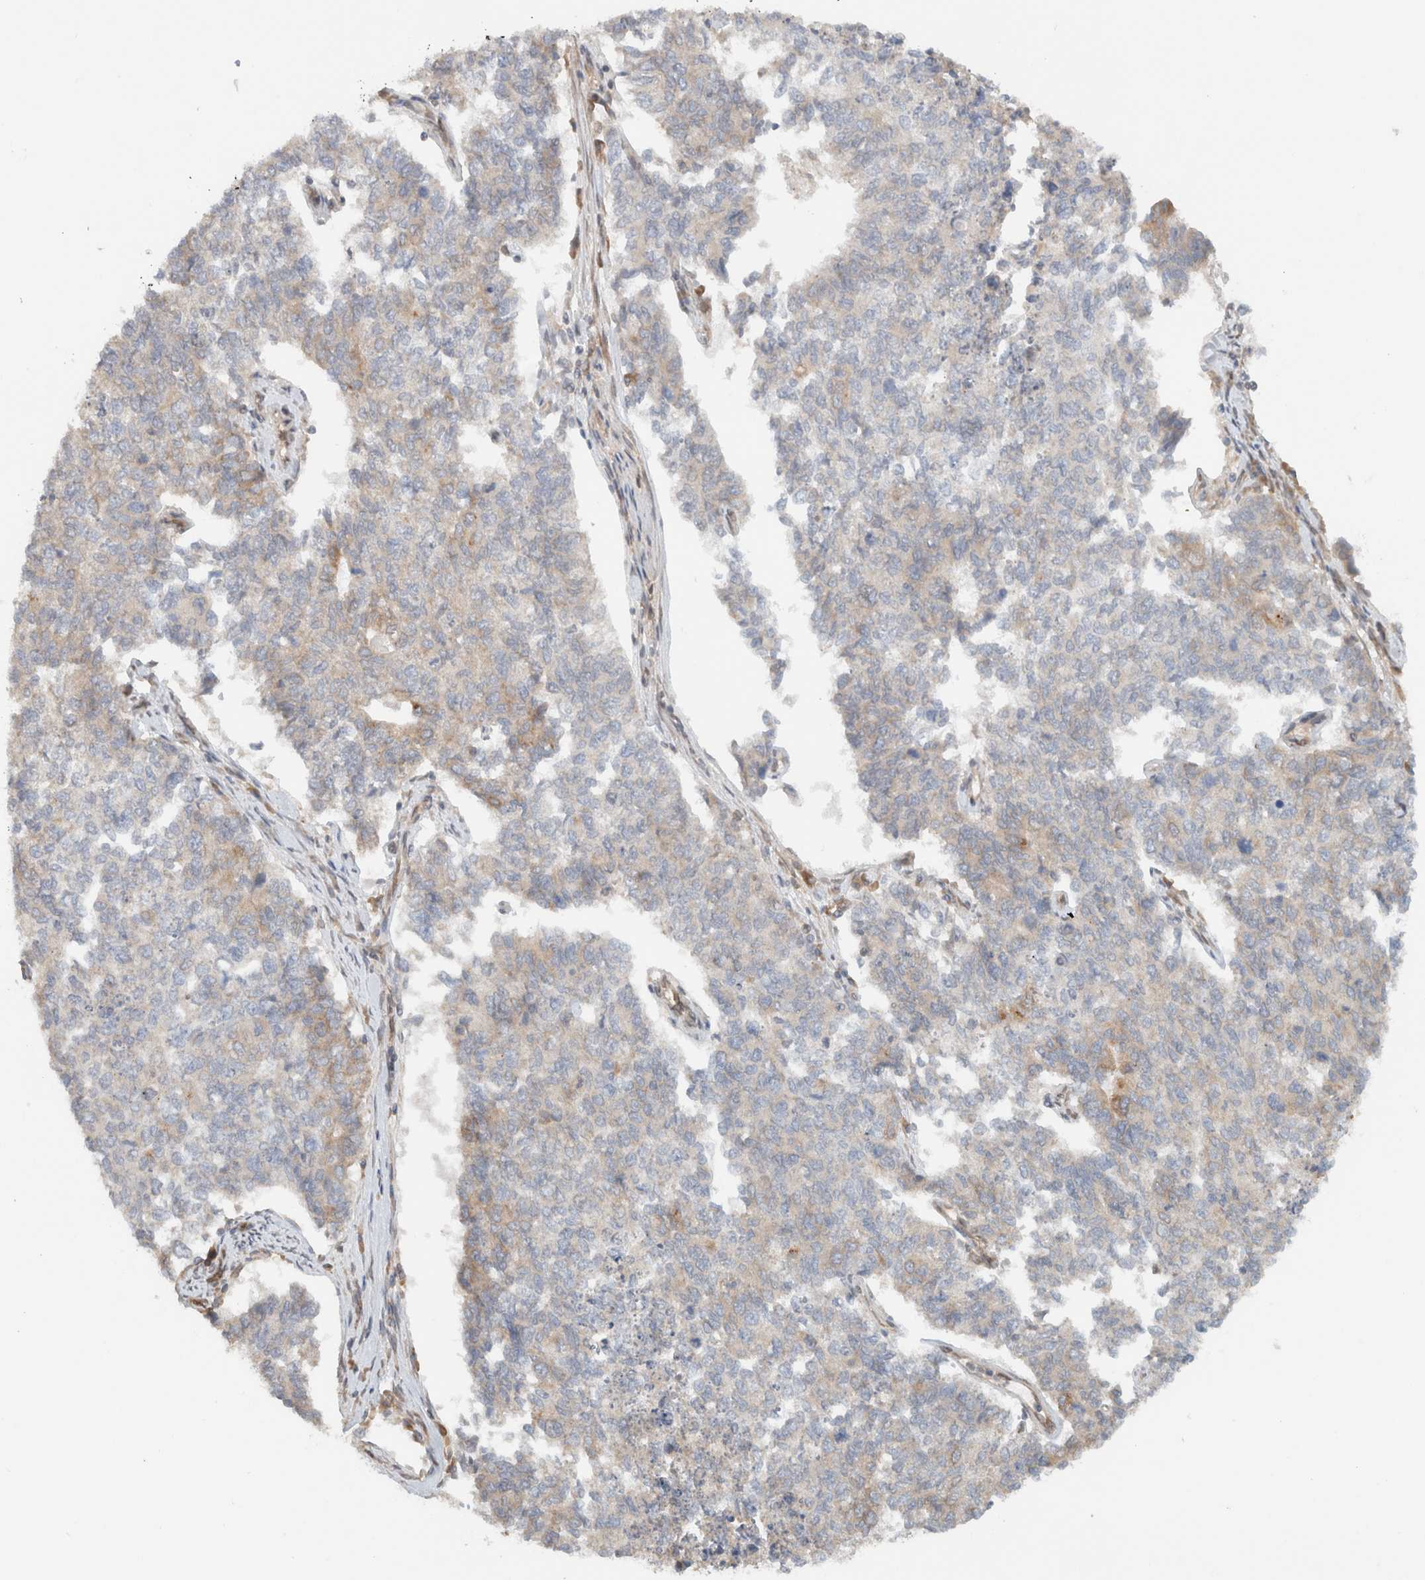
{"staining": {"intensity": "weak", "quantity": "<25%", "location": "cytoplasmic/membranous"}, "tissue": "cervical cancer", "cell_type": "Tumor cells", "image_type": "cancer", "snomed": [{"axis": "morphology", "description": "Squamous cell carcinoma, NOS"}, {"axis": "topography", "description": "Cervix"}], "caption": "Tumor cells show no significant expression in cervical squamous cell carcinoma. (DAB immunohistochemistry, high magnification).", "gene": "ARFGEF2", "patient": {"sex": "female", "age": 63}}